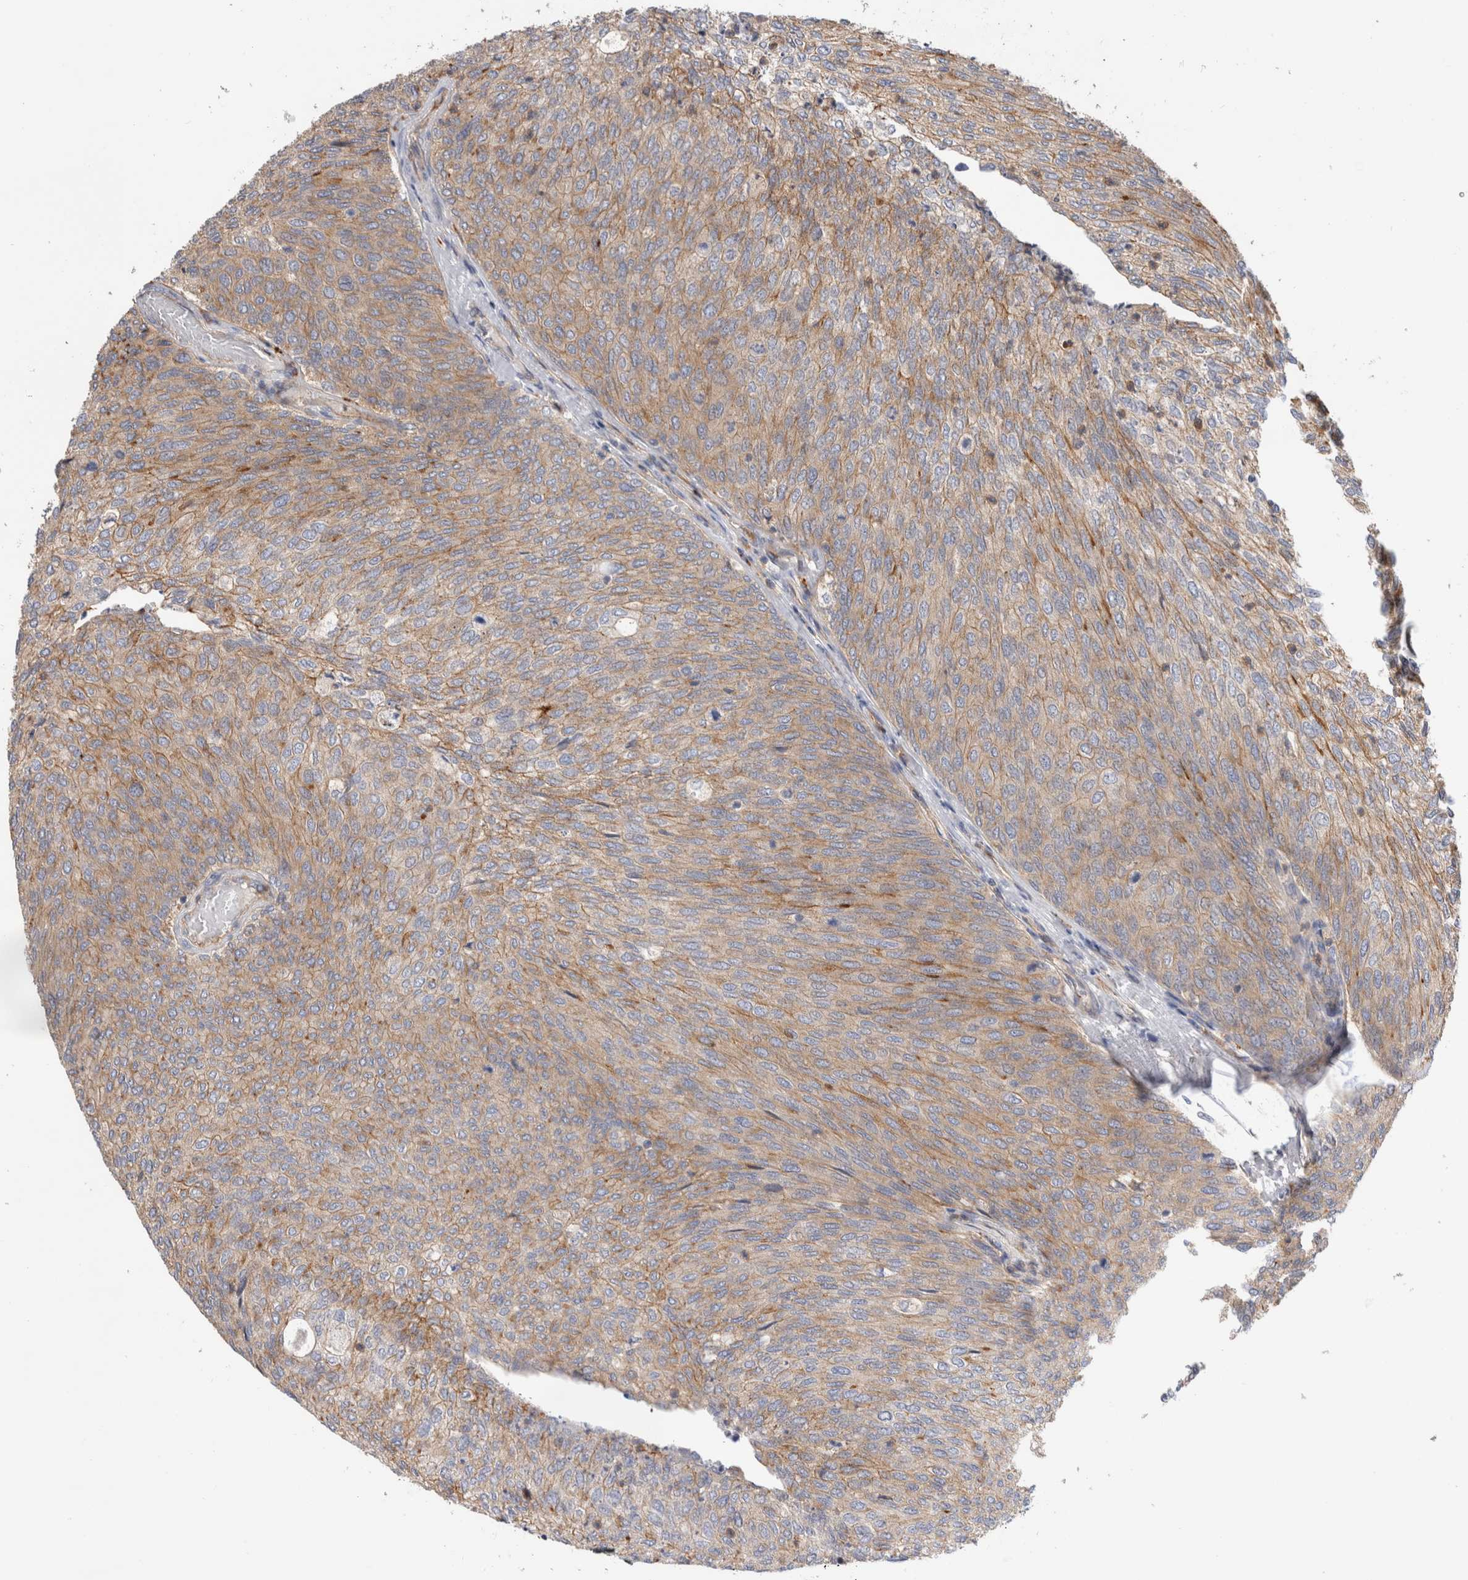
{"staining": {"intensity": "moderate", "quantity": ">75%", "location": "cytoplasmic/membranous"}, "tissue": "urothelial cancer", "cell_type": "Tumor cells", "image_type": "cancer", "snomed": [{"axis": "morphology", "description": "Urothelial carcinoma, Low grade"}, {"axis": "topography", "description": "Urinary bladder"}], "caption": "This micrograph demonstrates low-grade urothelial carcinoma stained with immunohistochemistry (IHC) to label a protein in brown. The cytoplasmic/membranous of tumor cells show moderate positivity for the protein. Nuclei are counter-stained blue.", "gene": "BNIP2", "patient": {"sex": "female", "age": 79}}